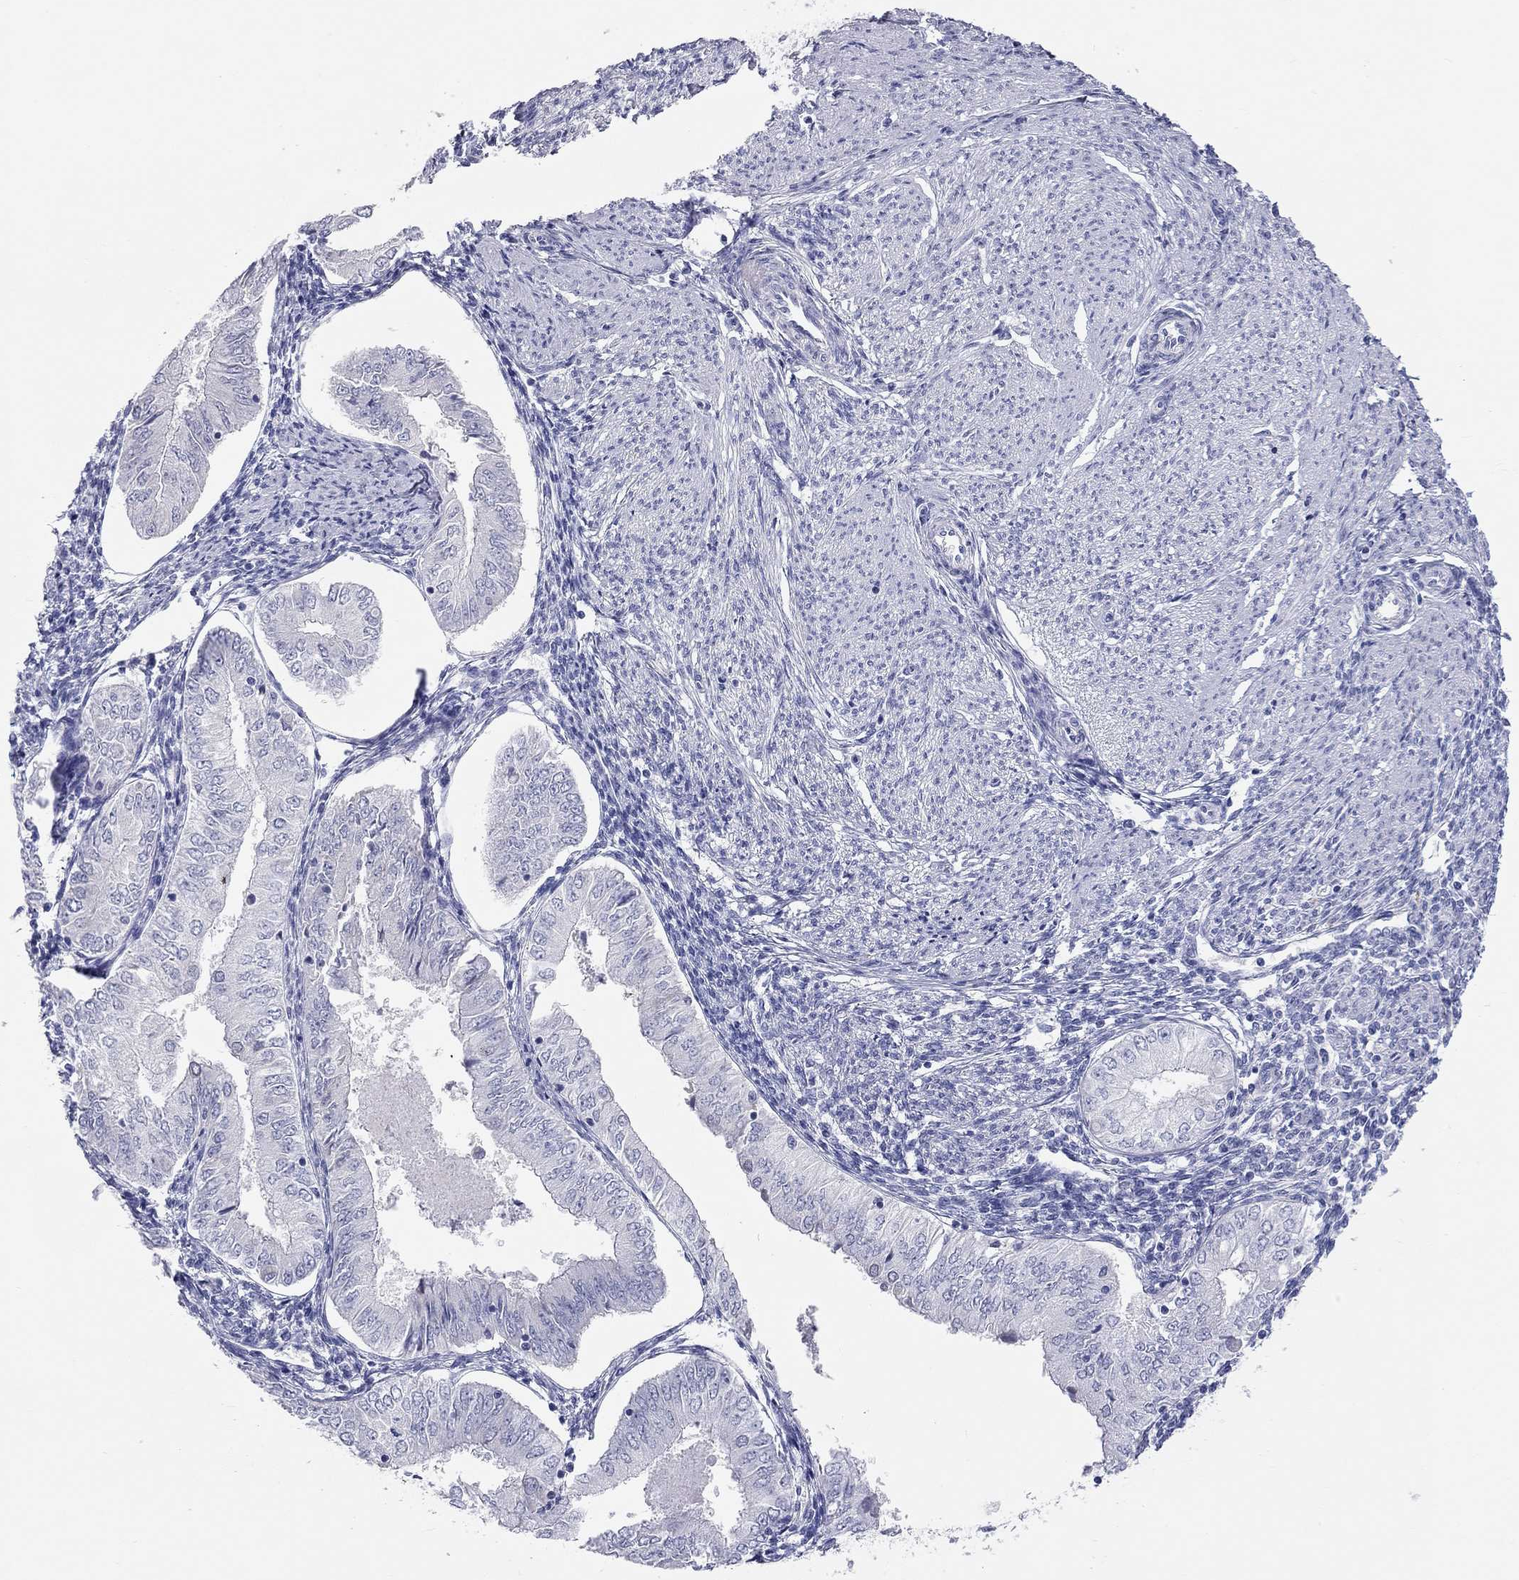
{"staining": {"intensity": "negative", "quantity": "none", "location": "none"}, "tissue": "endometrial cancer", "cell_type": "Tumor cells", "image_type": "cancer", "snomed": [{"axis": "morphology", "description": "Adenocarcinoma, NOS"}, {"axis": "topography", "description": "Endometrium"}], "caption": "Tumor cells show no significant expression in endometrial cancer (adenocarcinoma).", "gene": "ST7L", "patient": {"sex": "female", "age": 53}}